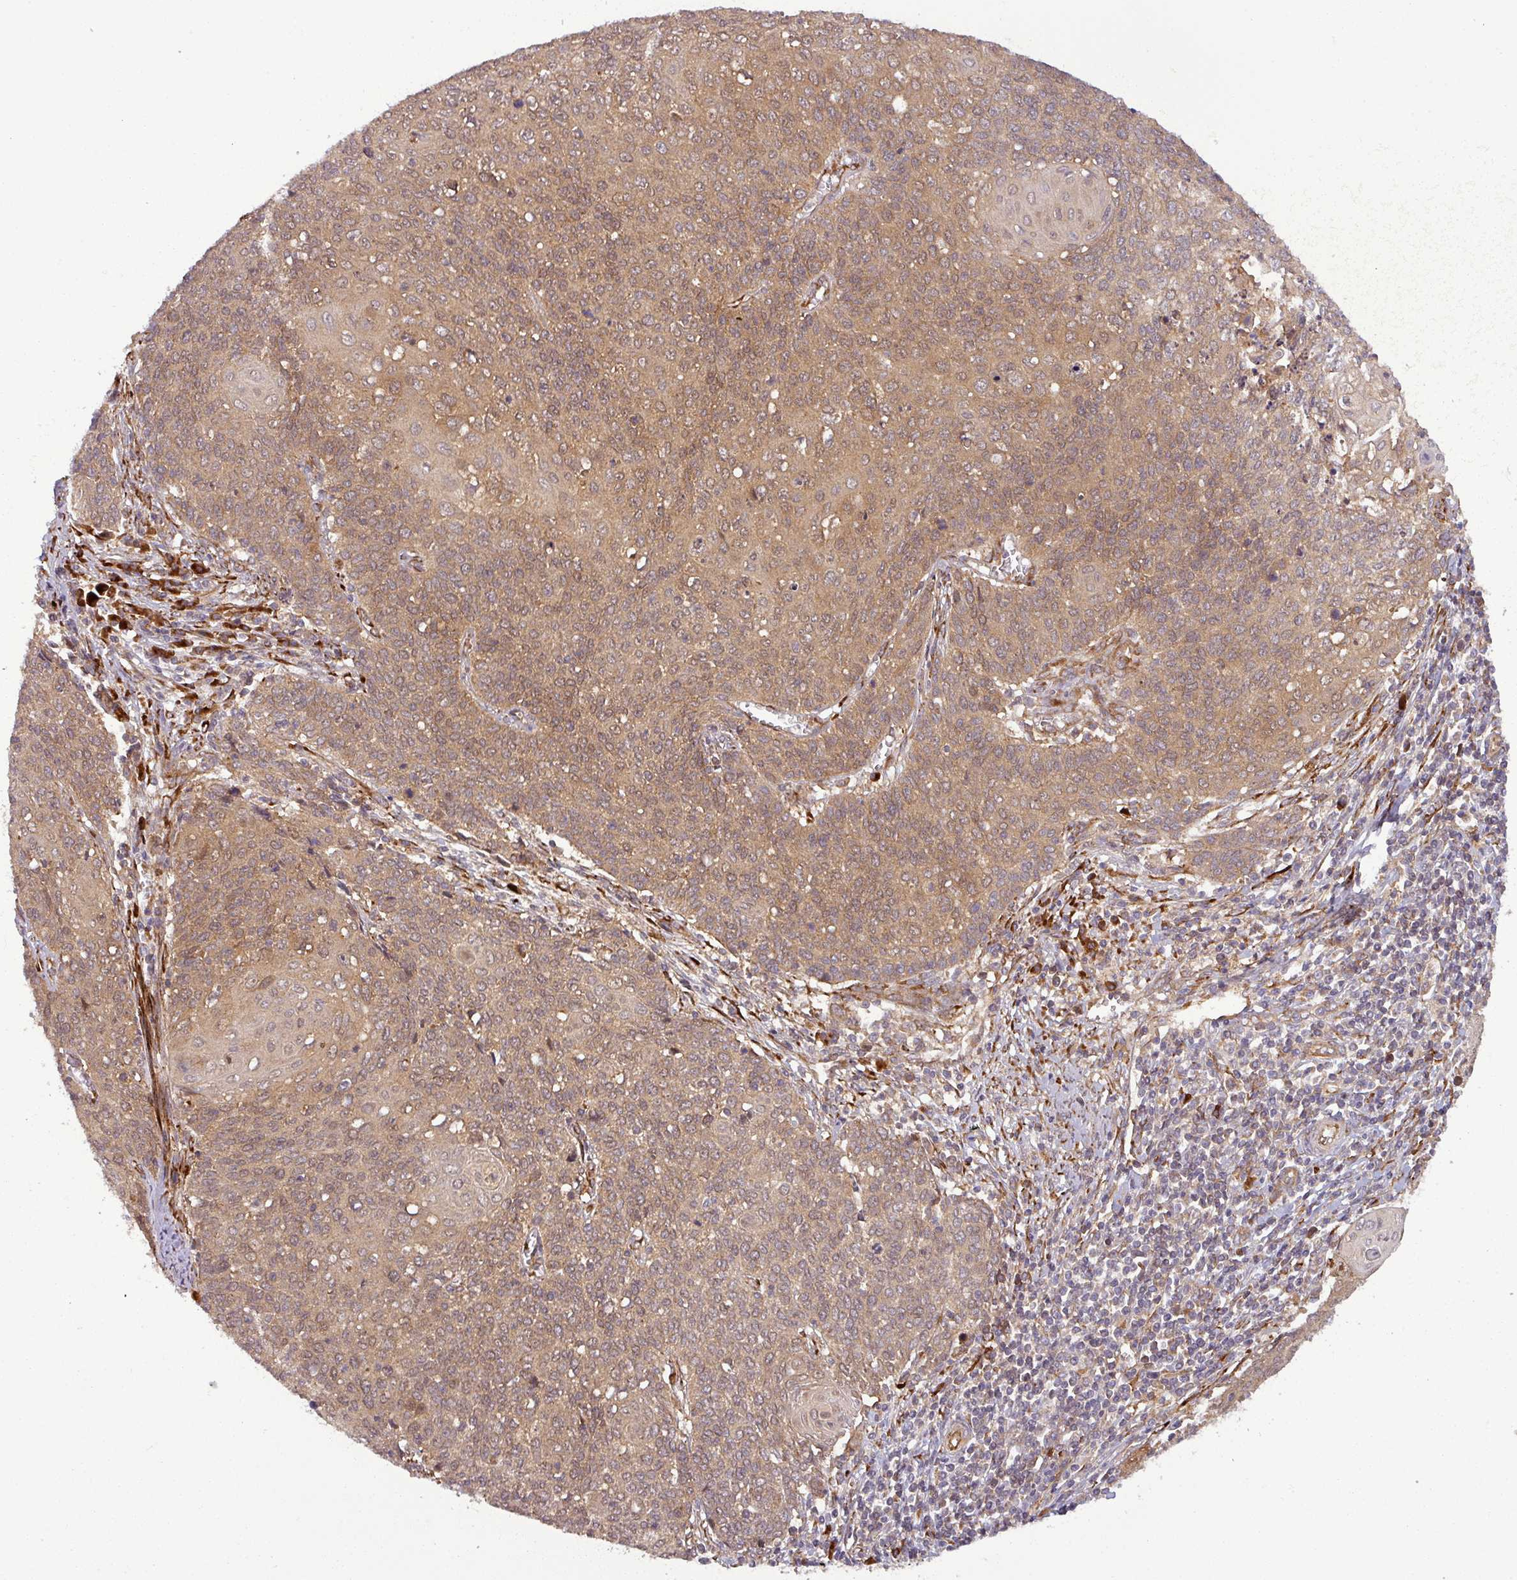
{"staining": {"intensity": "moderate", "quantity": ">75%", "location": "cytoplasmic/membranous"}, "tissue": "cervical cancer", "cell_type": "Tumor cells", "image_type": "cancer", "snomed": [{"axis": "morphology", "description": "Squamous cell carcinoma, NOS"}, {"axis": "topography", "description": "Cervix"}], "caption": "Human squamous cell carcinoma (cervical) stained for a protein (brown) demonstrates moderate cytoplasmic/membranous positive staining in about >75% of tumor cells.", "gene": "ART1", "patient": {"sex": "female", "age": 39}}